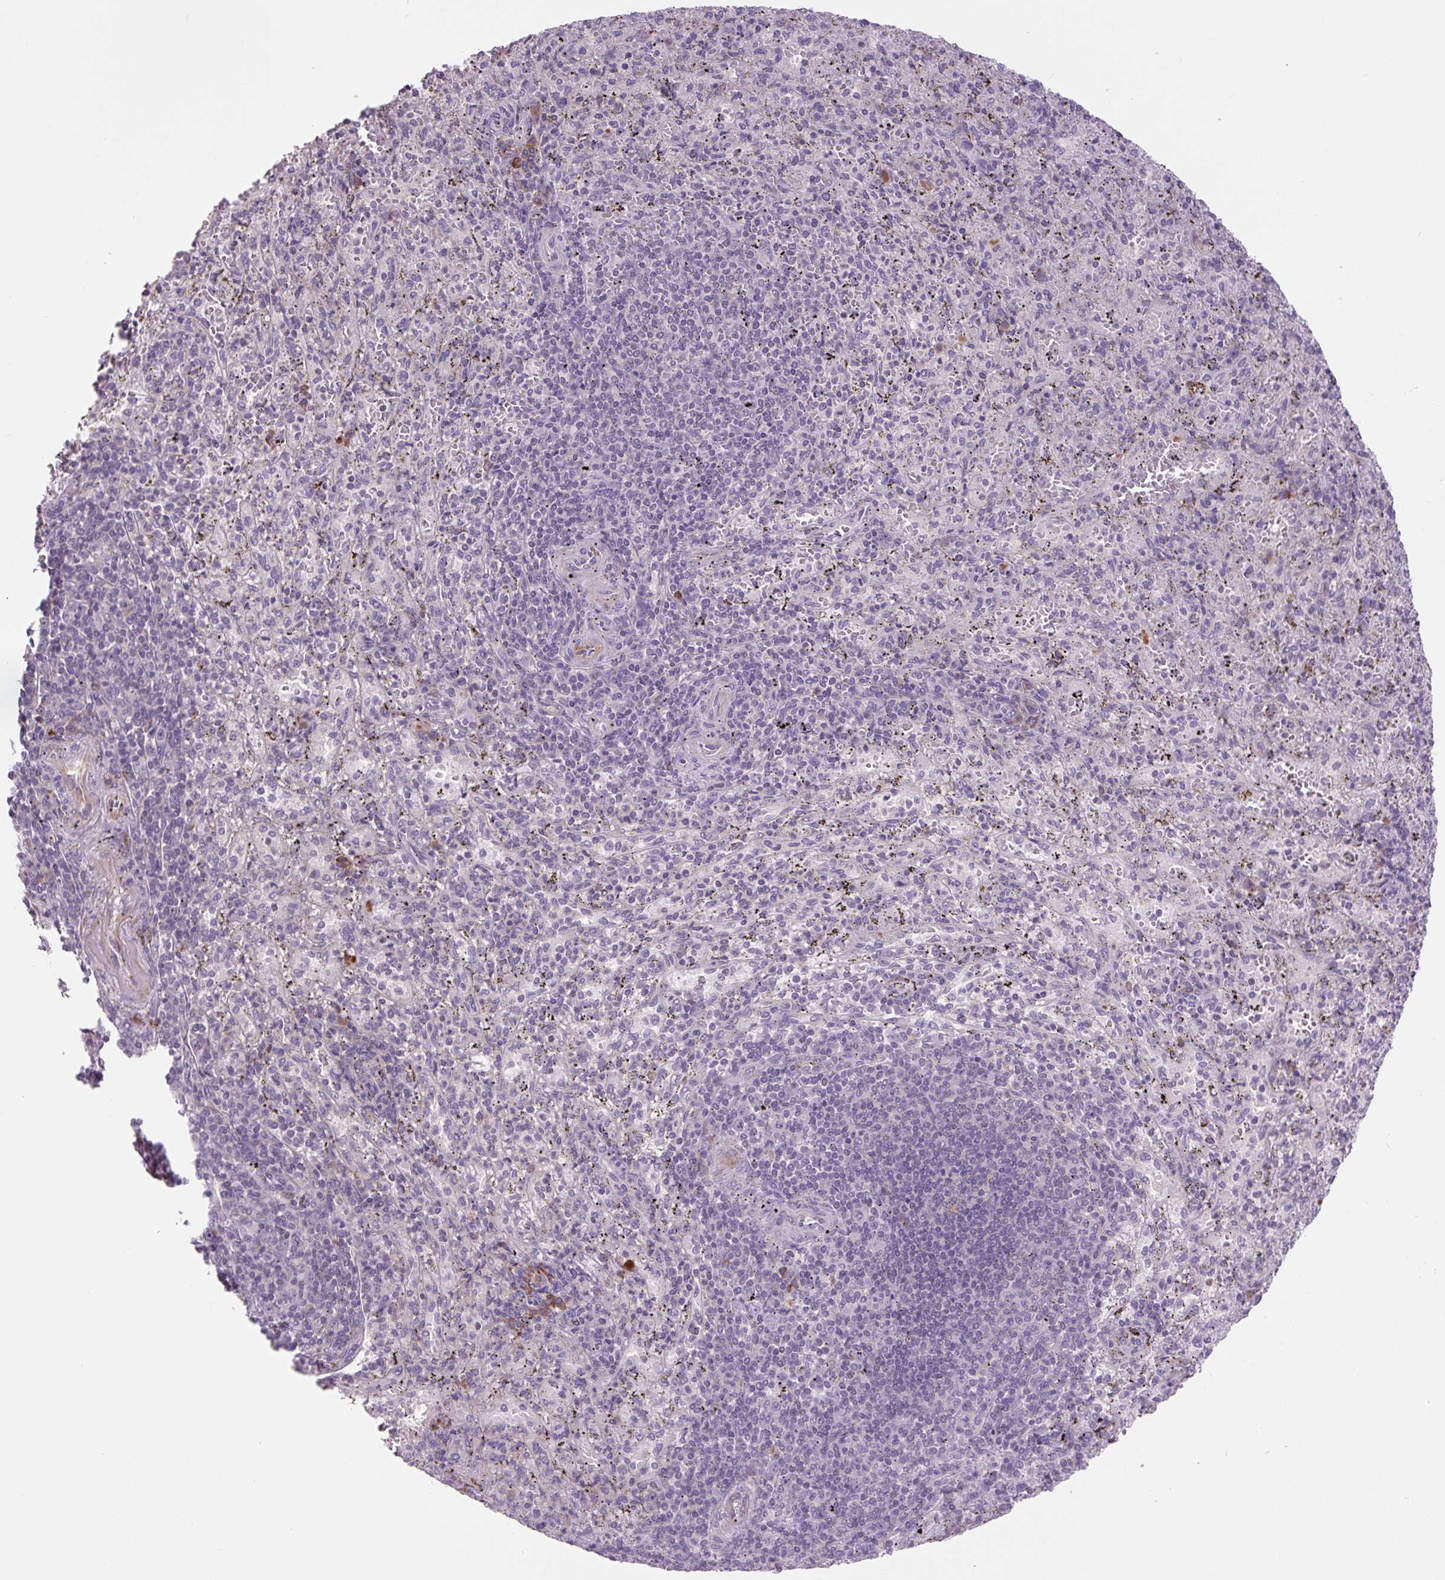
{"staining": {"intensity": "negative", "quantity": "none", "location": "none"}, "tissue": "spleen", "cell_type": "Cells in red pulp", "image_type": "normal", "snomed": [{"axis": "morphology", "description": "Normal tissue, NOS"}, {"axis": "topography", "description": "Spleen"}], "caption": "This is an IHC micrograph of benign human spleen. There is no staining in cells in red pulp.", "gene": "TMEM100", "patient": {"sex": "male", "age": 57}}